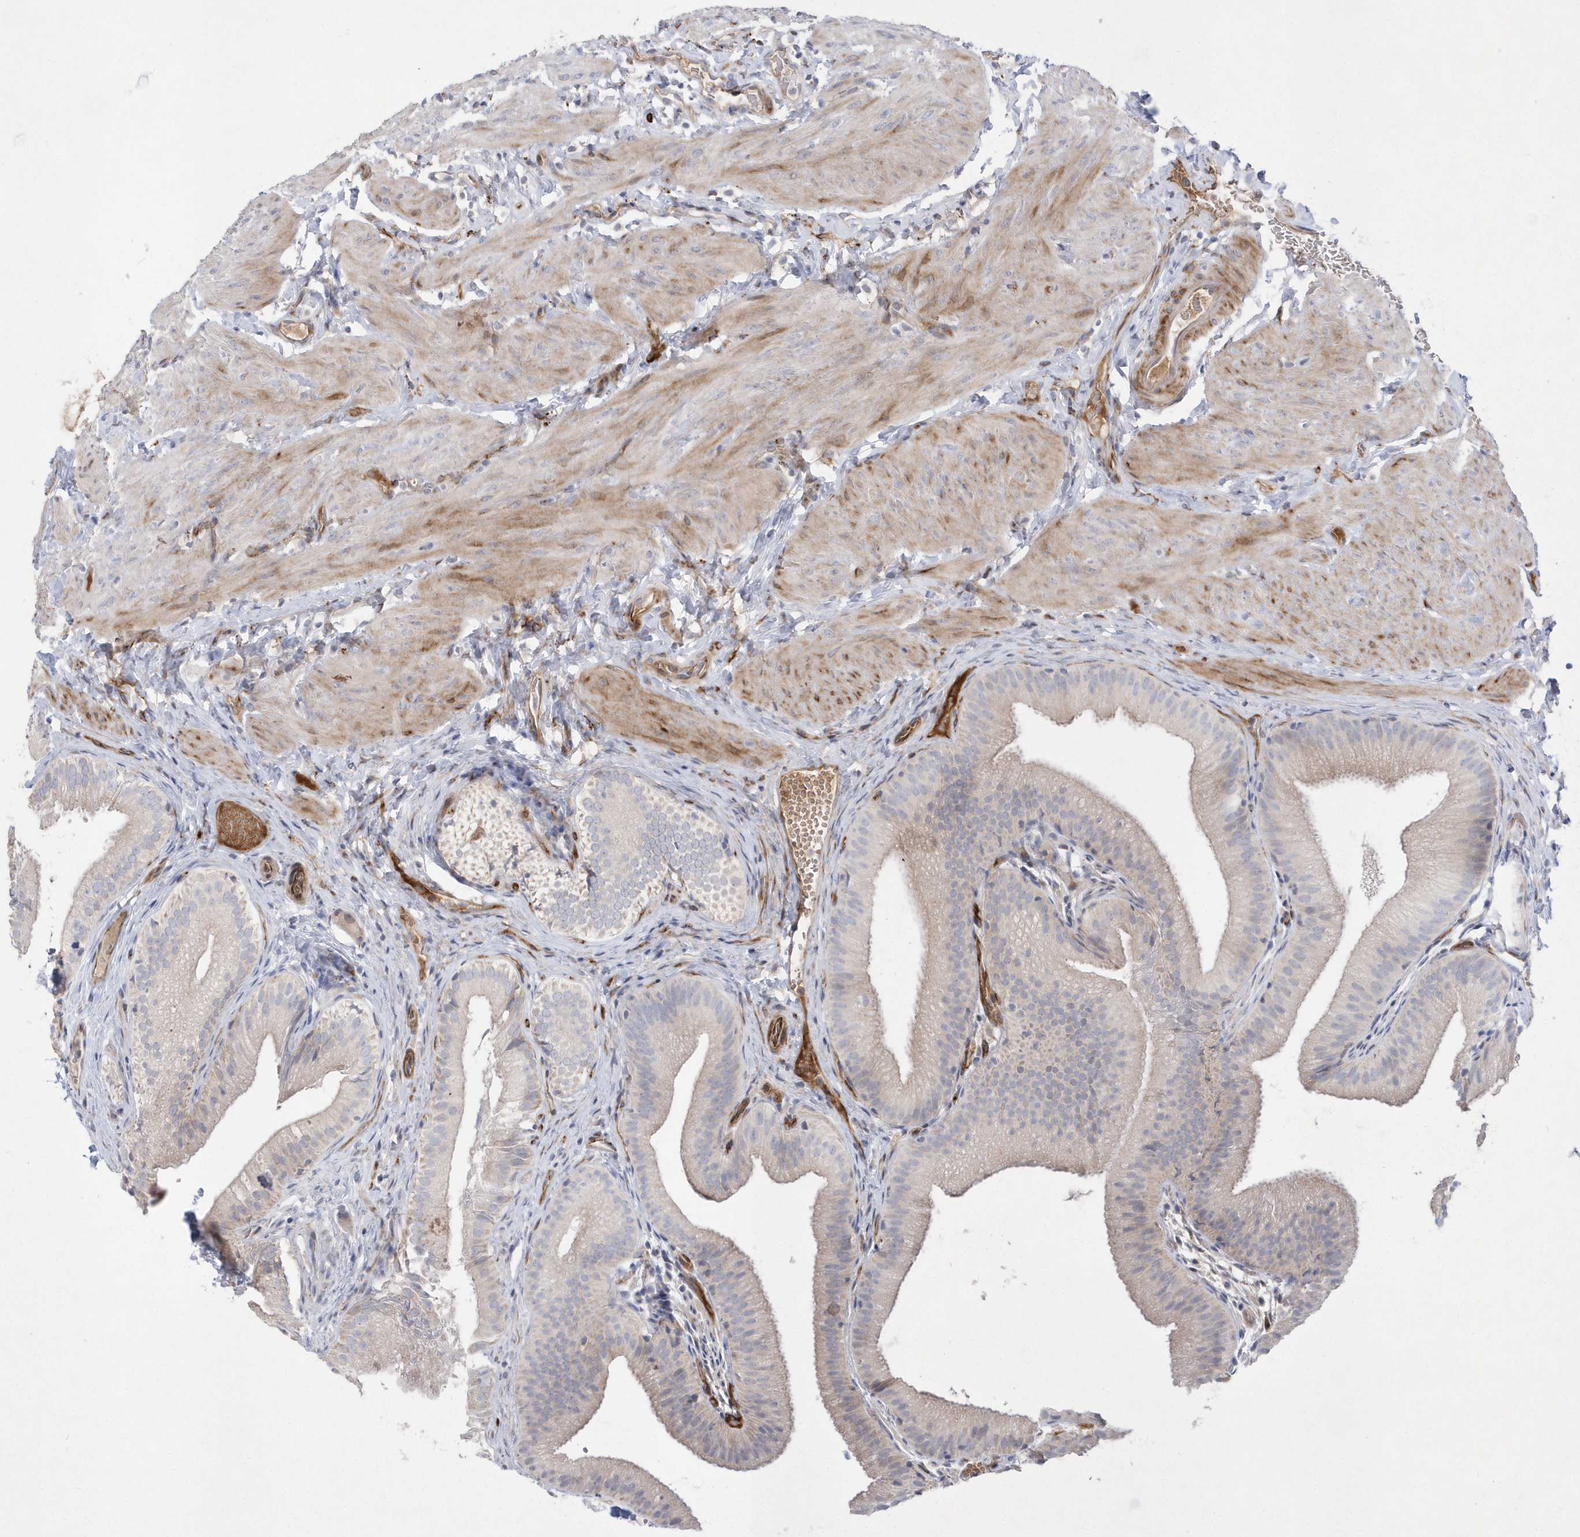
{"staining": {"intensity": "weak", "quantity": "25%-75%", "location": "cytoplasmic/membranous"}, "tissue": "gallbladder", "cell_type": "Glandular cells", "image_type": "normal", "snomed": [{"axis": "morphology", "description": "Normal tissue, NOS"}, {"axis": "topography", "description": "Gallbladder"}], "caption": "Protein expression analysis of normal gallbladder exhibits weak cytoplasmic/membranous positivity in about 25%-75% of glandular cells.", "gene": "TMEM132B", "patient": {"sex": "female", "age": 30}}